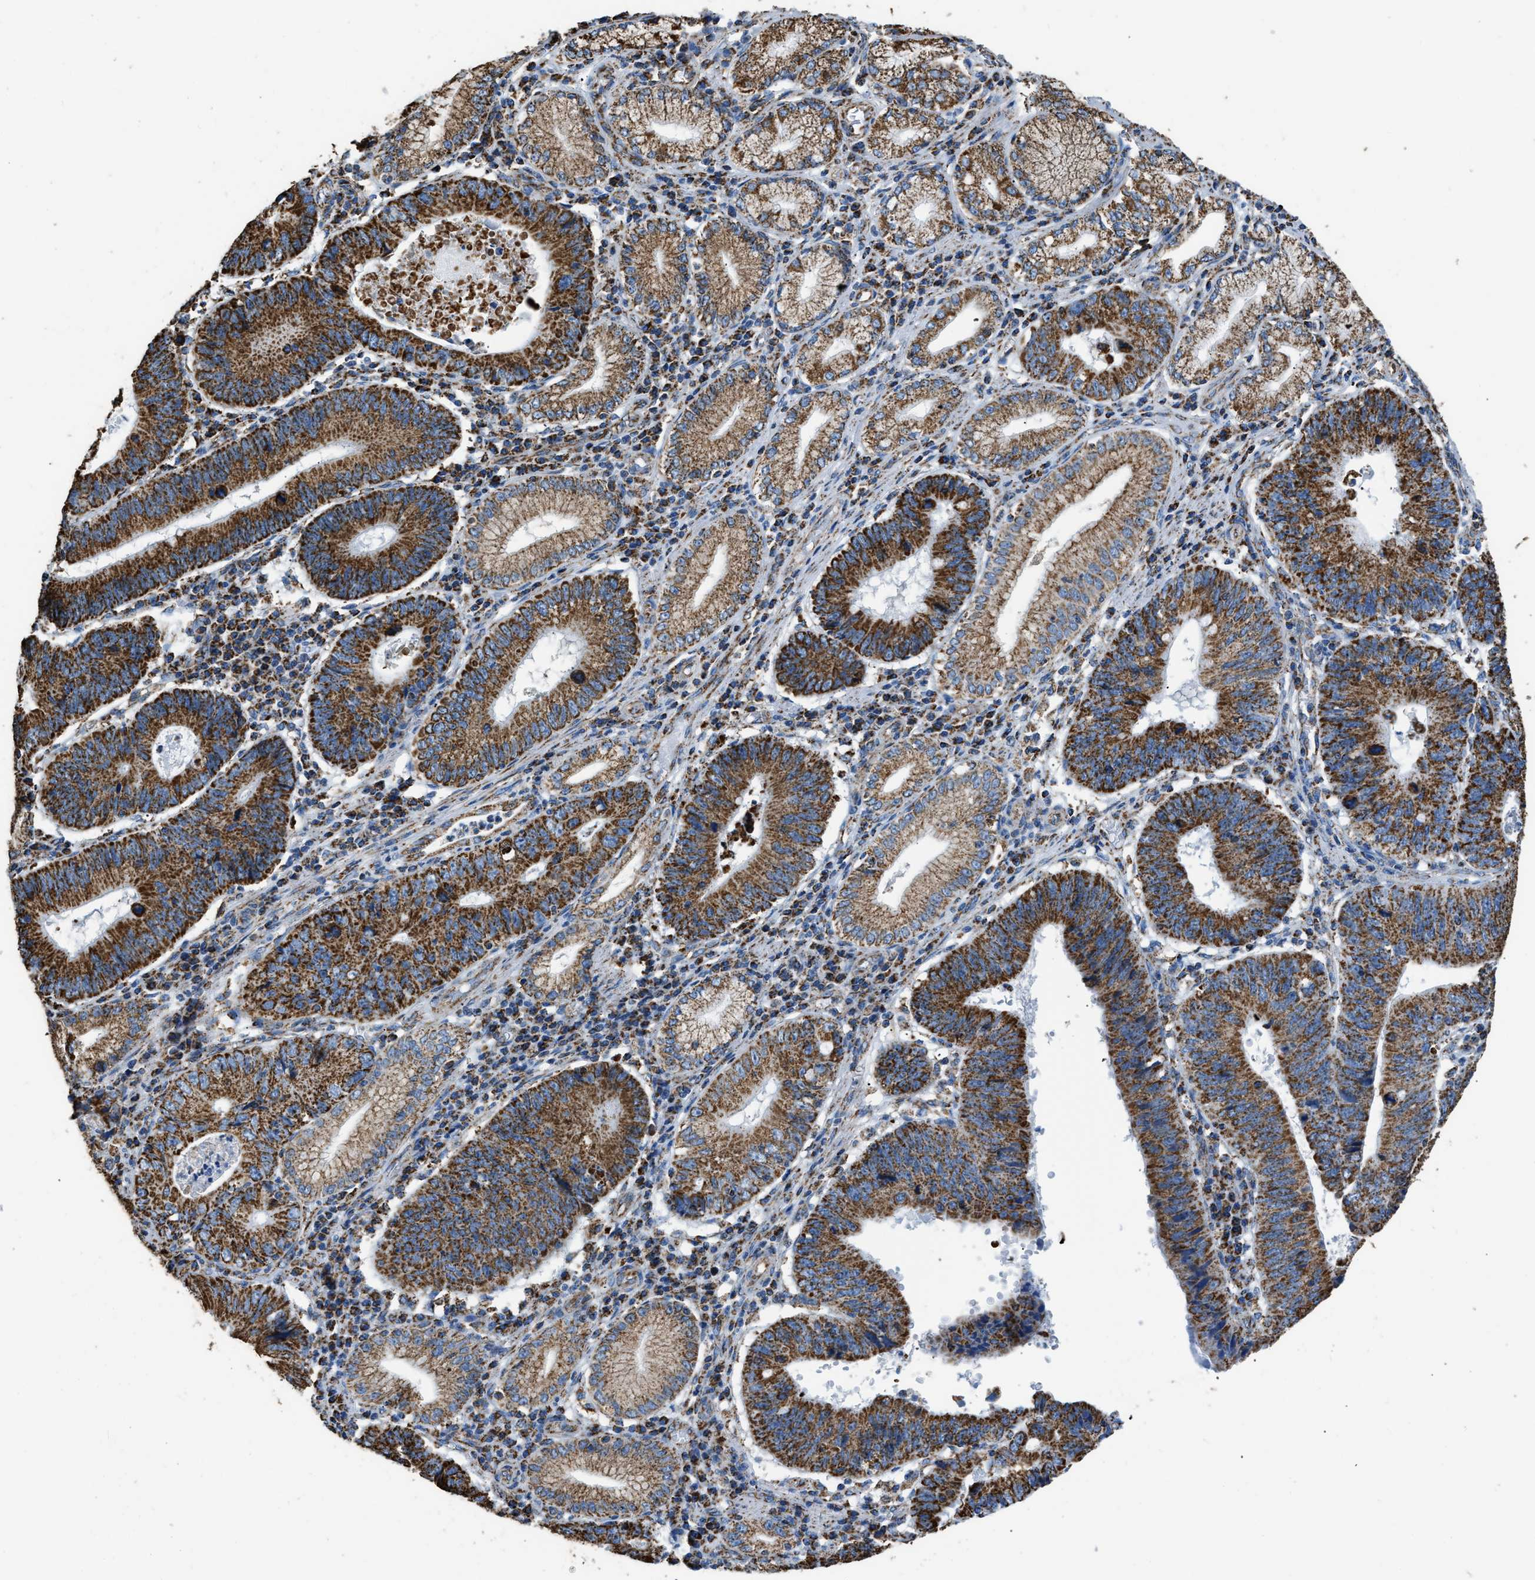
{"staining": {"intensity": "strong", "quantity": ">75%", "location": "cytoplasmic/membranous"}, "tissue": "stomach cancer", "cell_type": "Tumor cells", "image_type": "cancer", "snomed": [{"axis": "morphology", "description": "Adenocarcinoma, NOS"}, {"axis": "topography", "description": "Stomach"}], "caption": "Protein staining by immunohistochemistry (IHC) displays strong cytoplasmic/membranous positivity in approximately >75% of tumor cells in stomach adenocarcinoma. The staining was performed using DAB, with brown indicating positive protein expression. Nuclei are stained blue with hematoxylin.", "gene": "IRX6", "patient": {"sex": "male", "age": 59}}